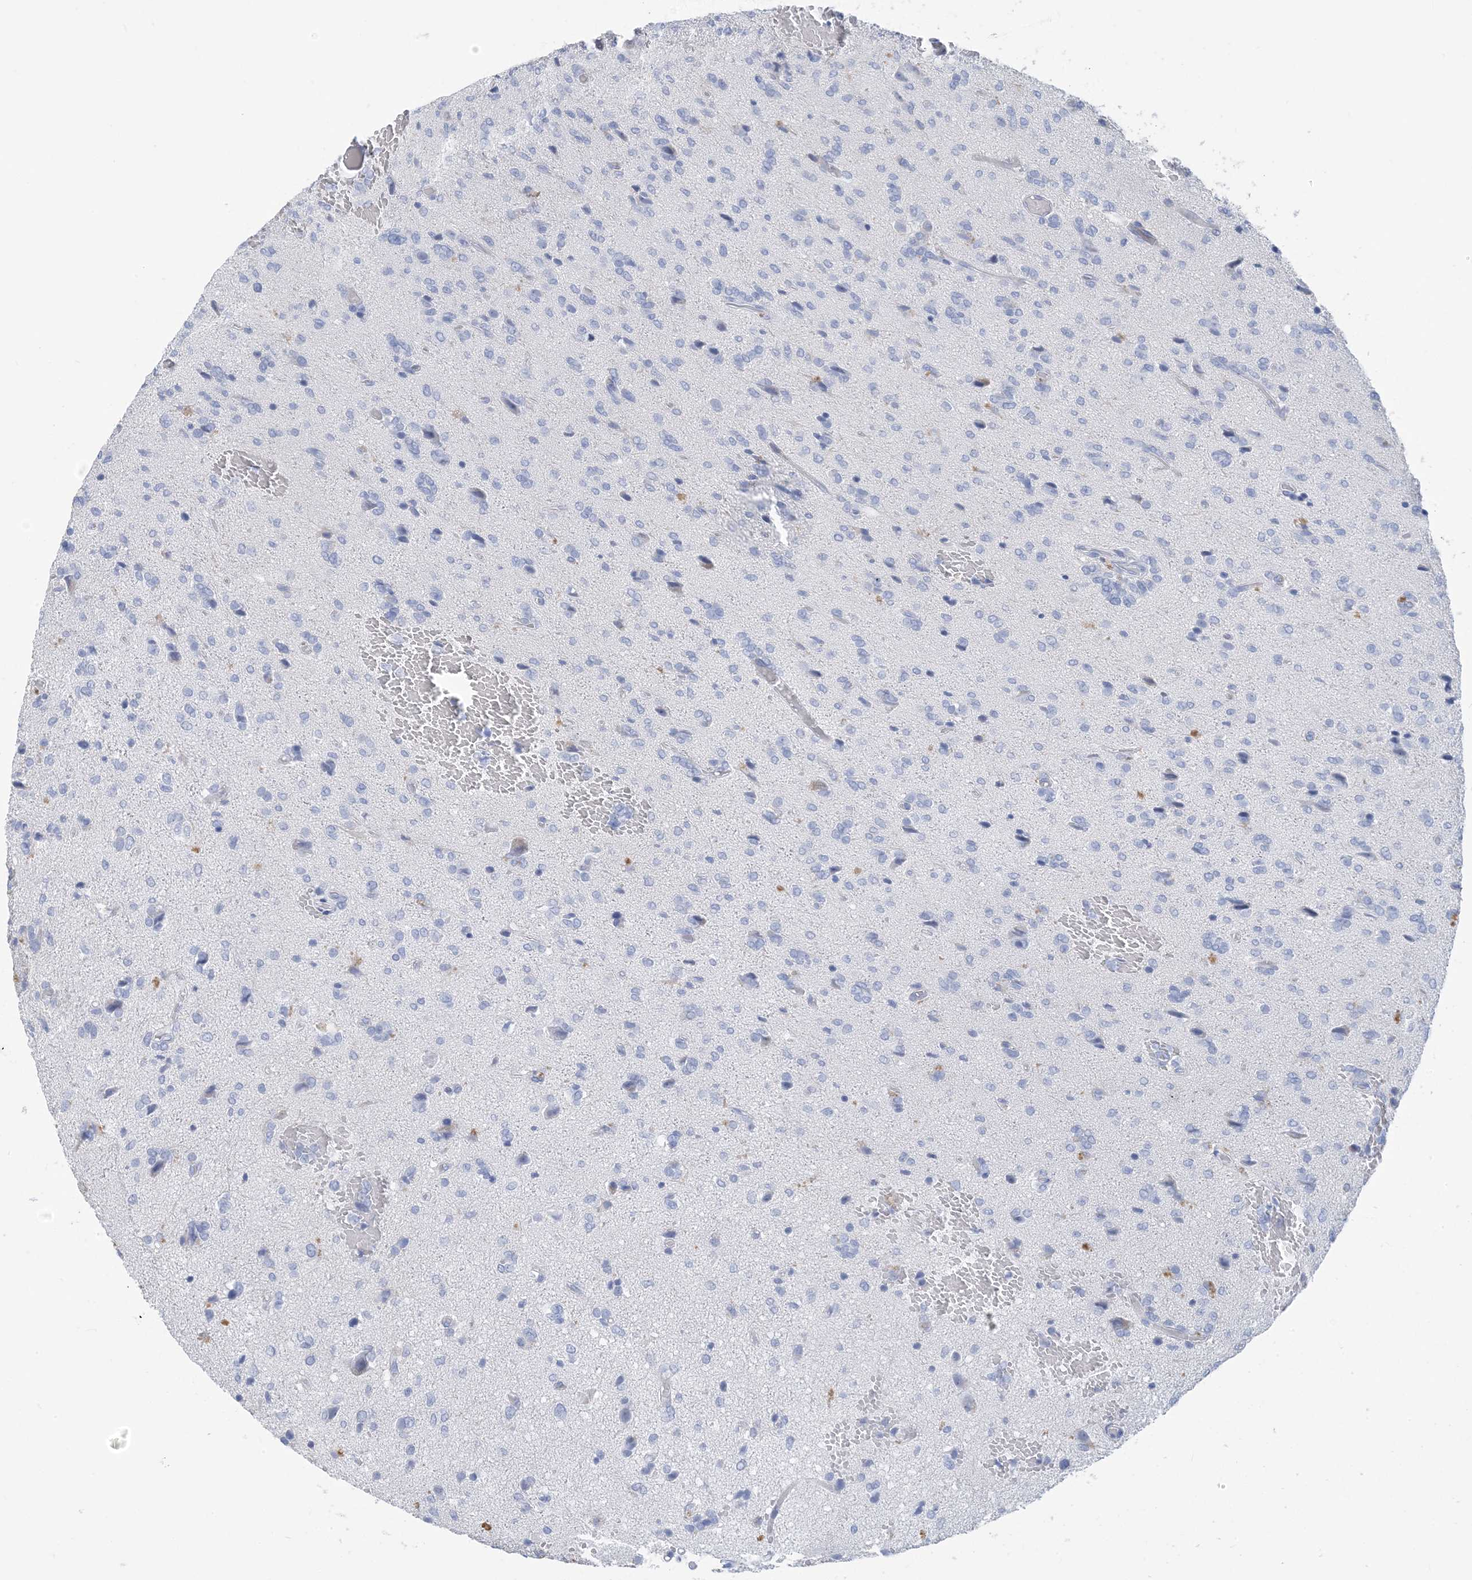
{"staining": {"intensity": "negative", "quantity": "none", "location": "none"}, "tissue": "glioma", "cell_type": "Tumor cells", "image_type": "cancer", "snomed": [{"axis": "morphology", "description": "Glioma, malignant, High grade"}, {"axis": "topography", "description": "Brain"}], "caption": "An immunohistochemistry (IHC) micrograph of glioma is shown. There is no staining in tumor cells of glioma.", "gene": "SH3YL1", "patient": {"sex": "female", "age": 59}}